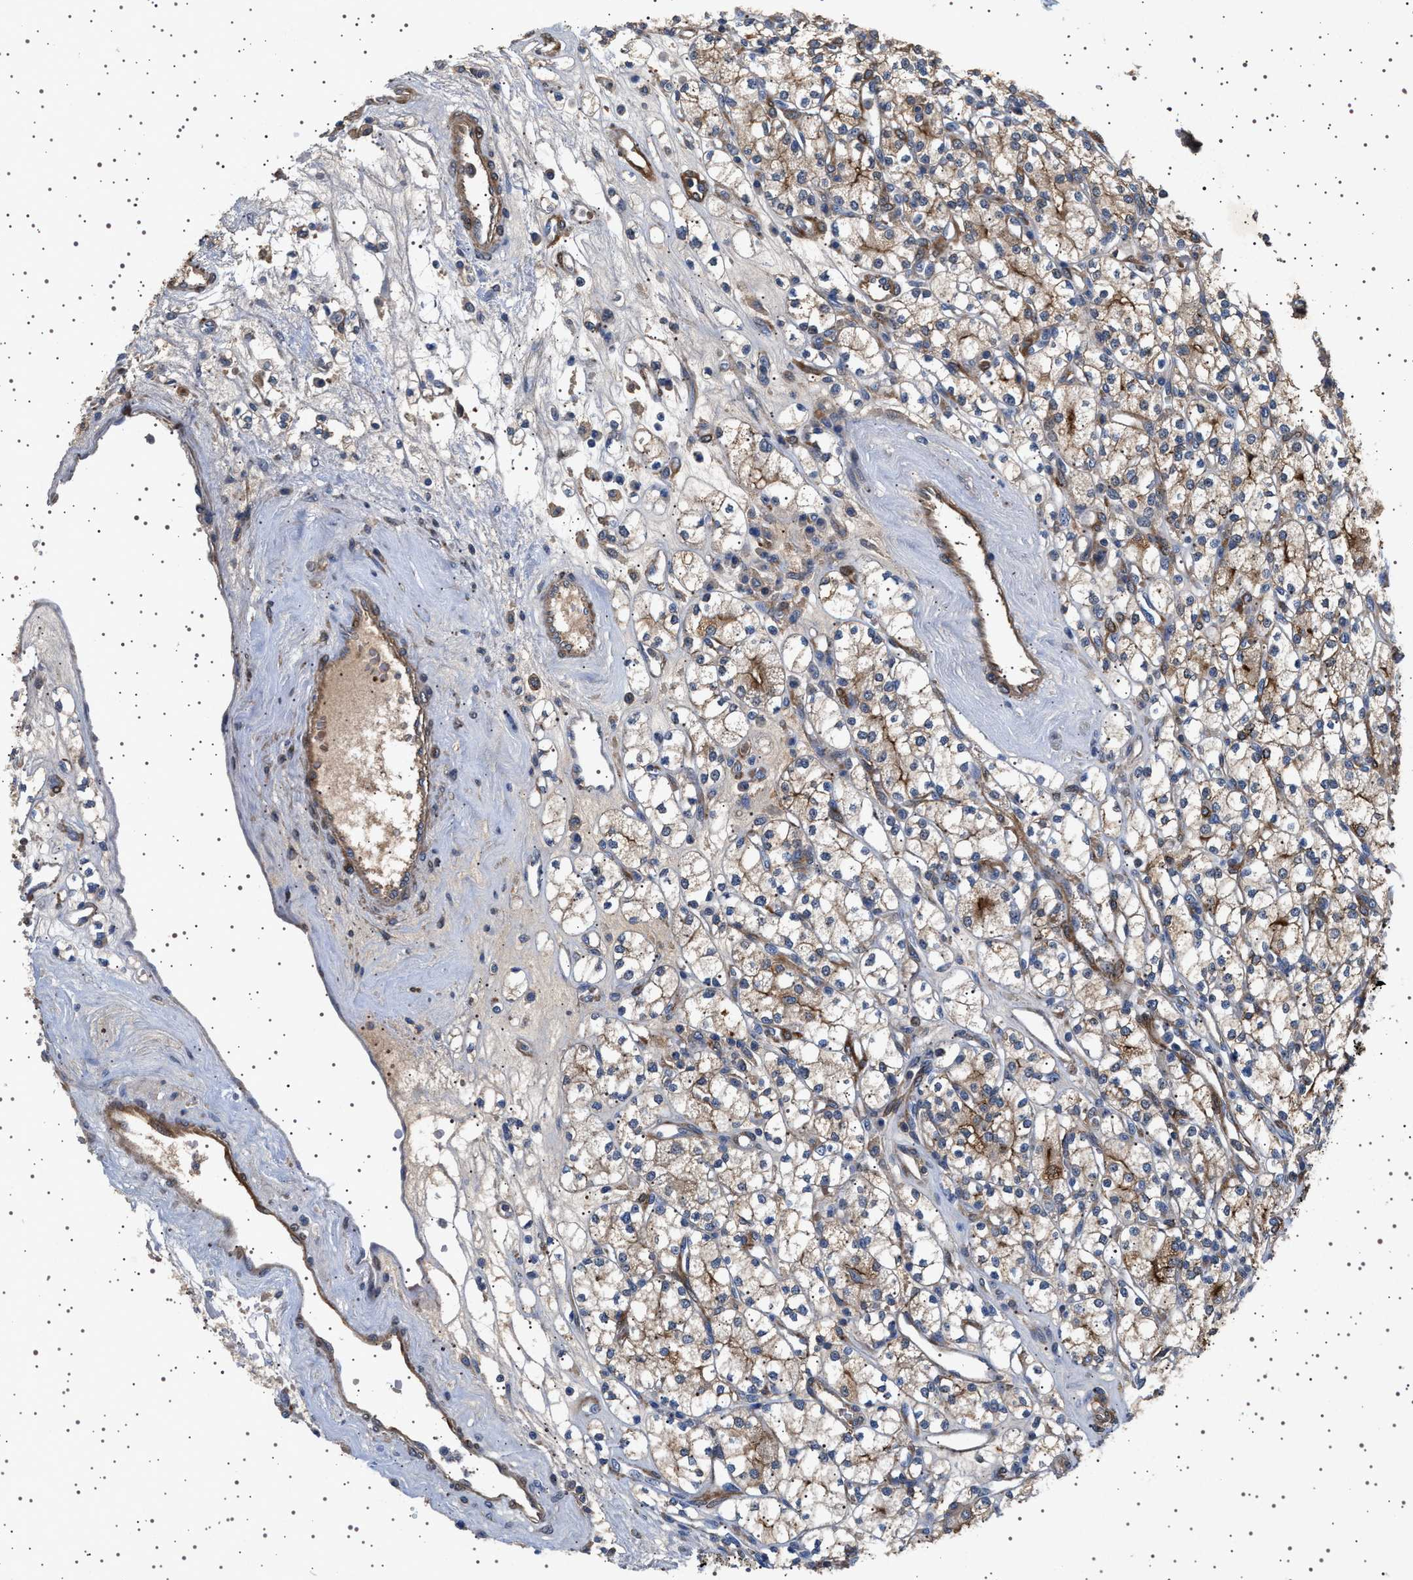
{"staining": {"intensity": "moderate", "quantity": ">75%", "location": "cytoplasmic/membranous"}, "tissue": "renal cancer", "cell_type": "Tumor cells", "image_type": "cancer", "snomed": [{"axis": "morphology", "description": "Adenocarcinoma, NOS"}, {"axis": "topography", "description": "Kidney"}], "caption": "Protein staining demonstrates moderate cytoplasmic/membranous staining in about >75% of tumor cells in renal cancer (adenocarcinoma). (IHC, brightfield microscopy, high magnification).", "gene": "GUCY1B1", "patient": {"sex": "male", "age": 77}}